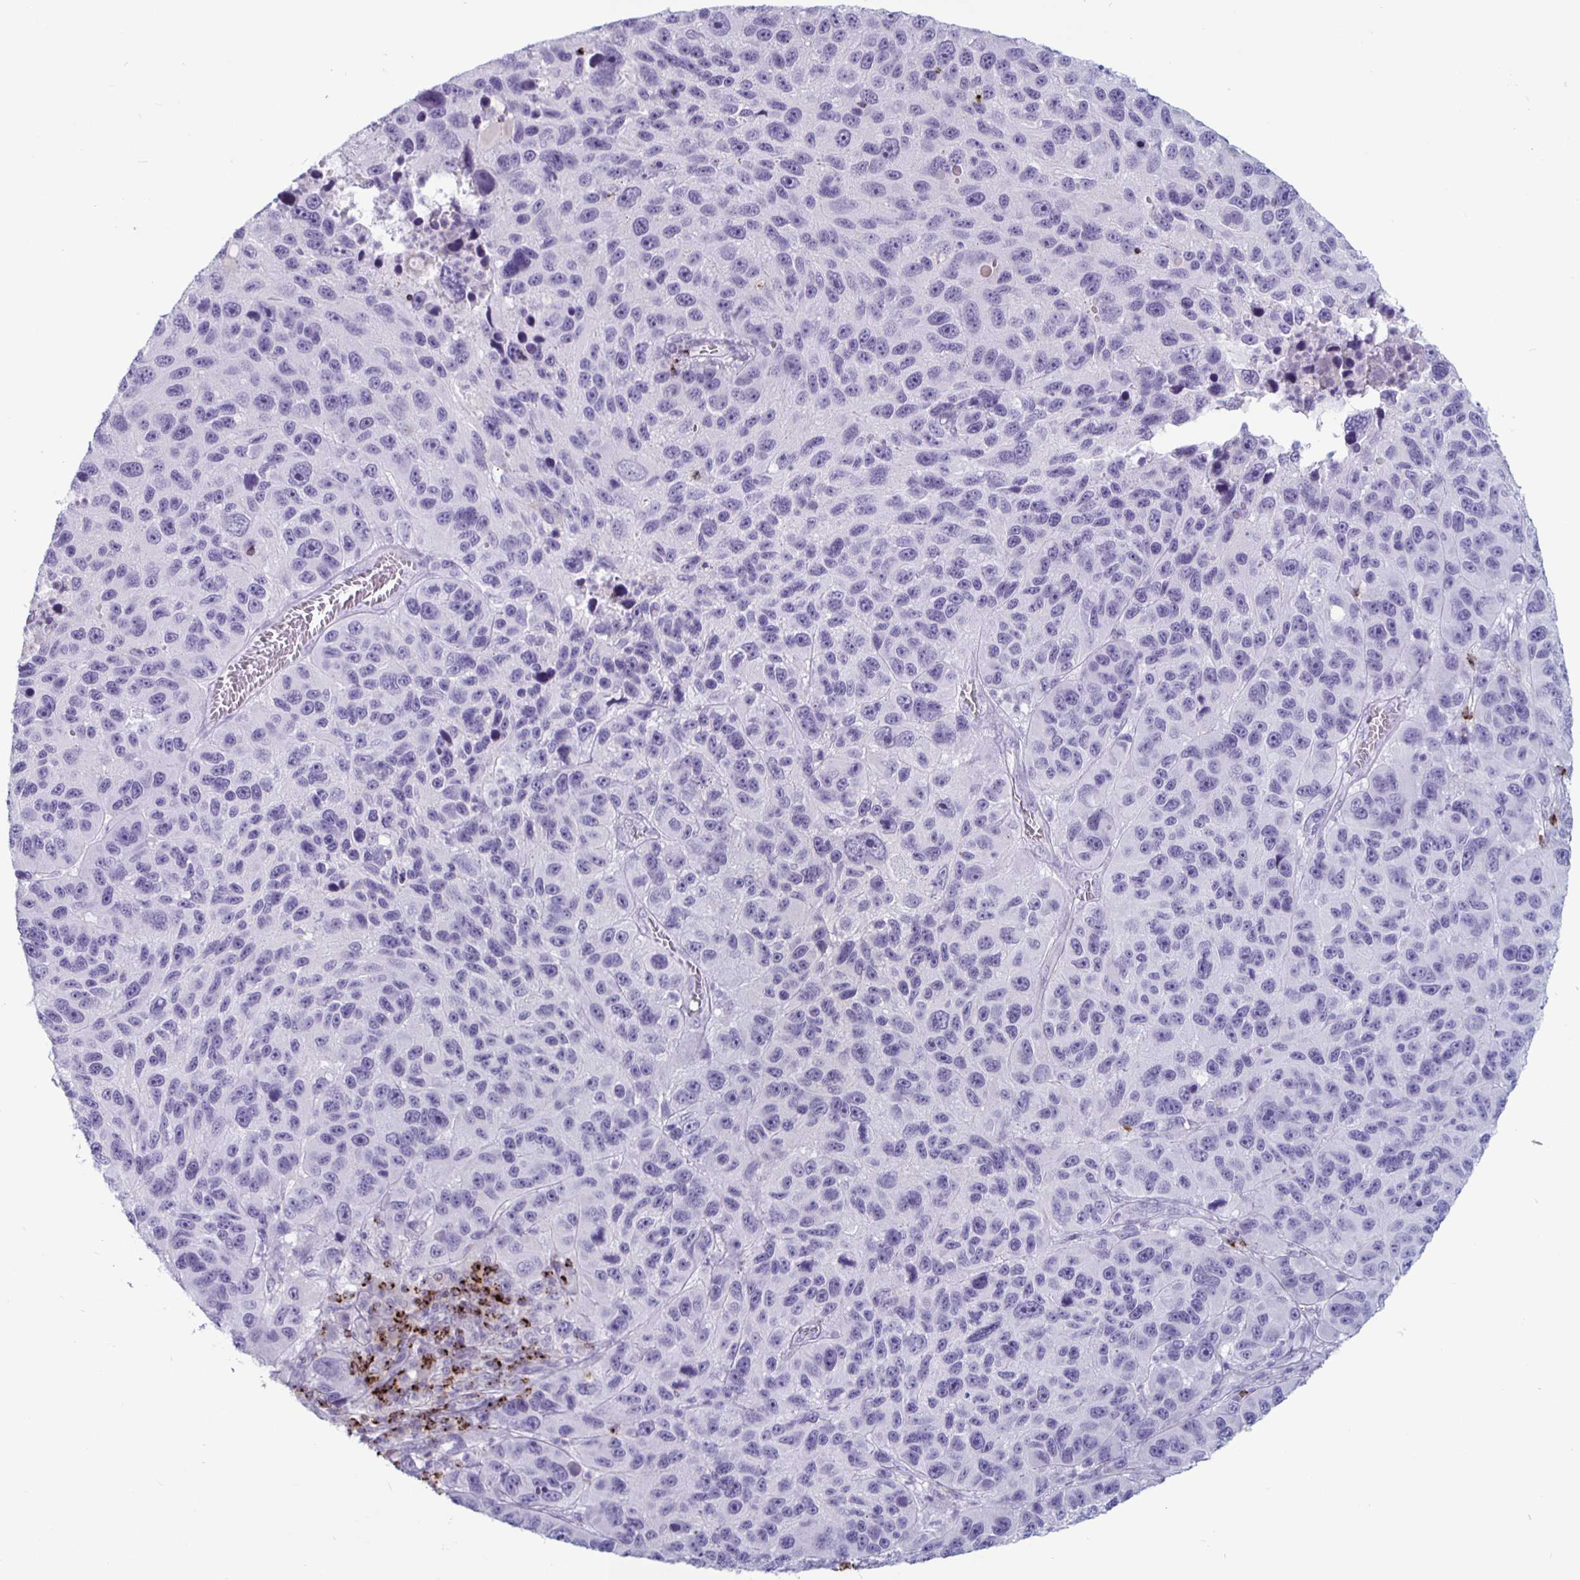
{"staining": {"intensity": "negative", "quantity": "none", "location": "none"}, "tissue": "melanoma", "cell_type": "Tumor cells", "image_type": "cancer", "snomed": [{"axis": "morphology", "description": "Malignant melanoma, NOS"}, {"axis": "topography", "description": "Skin"}], "caption": "There is no significant positivity in tumor cells of melanoma.", "gene": "GZMK", "patient": {"sex": "male", "age": 53}}